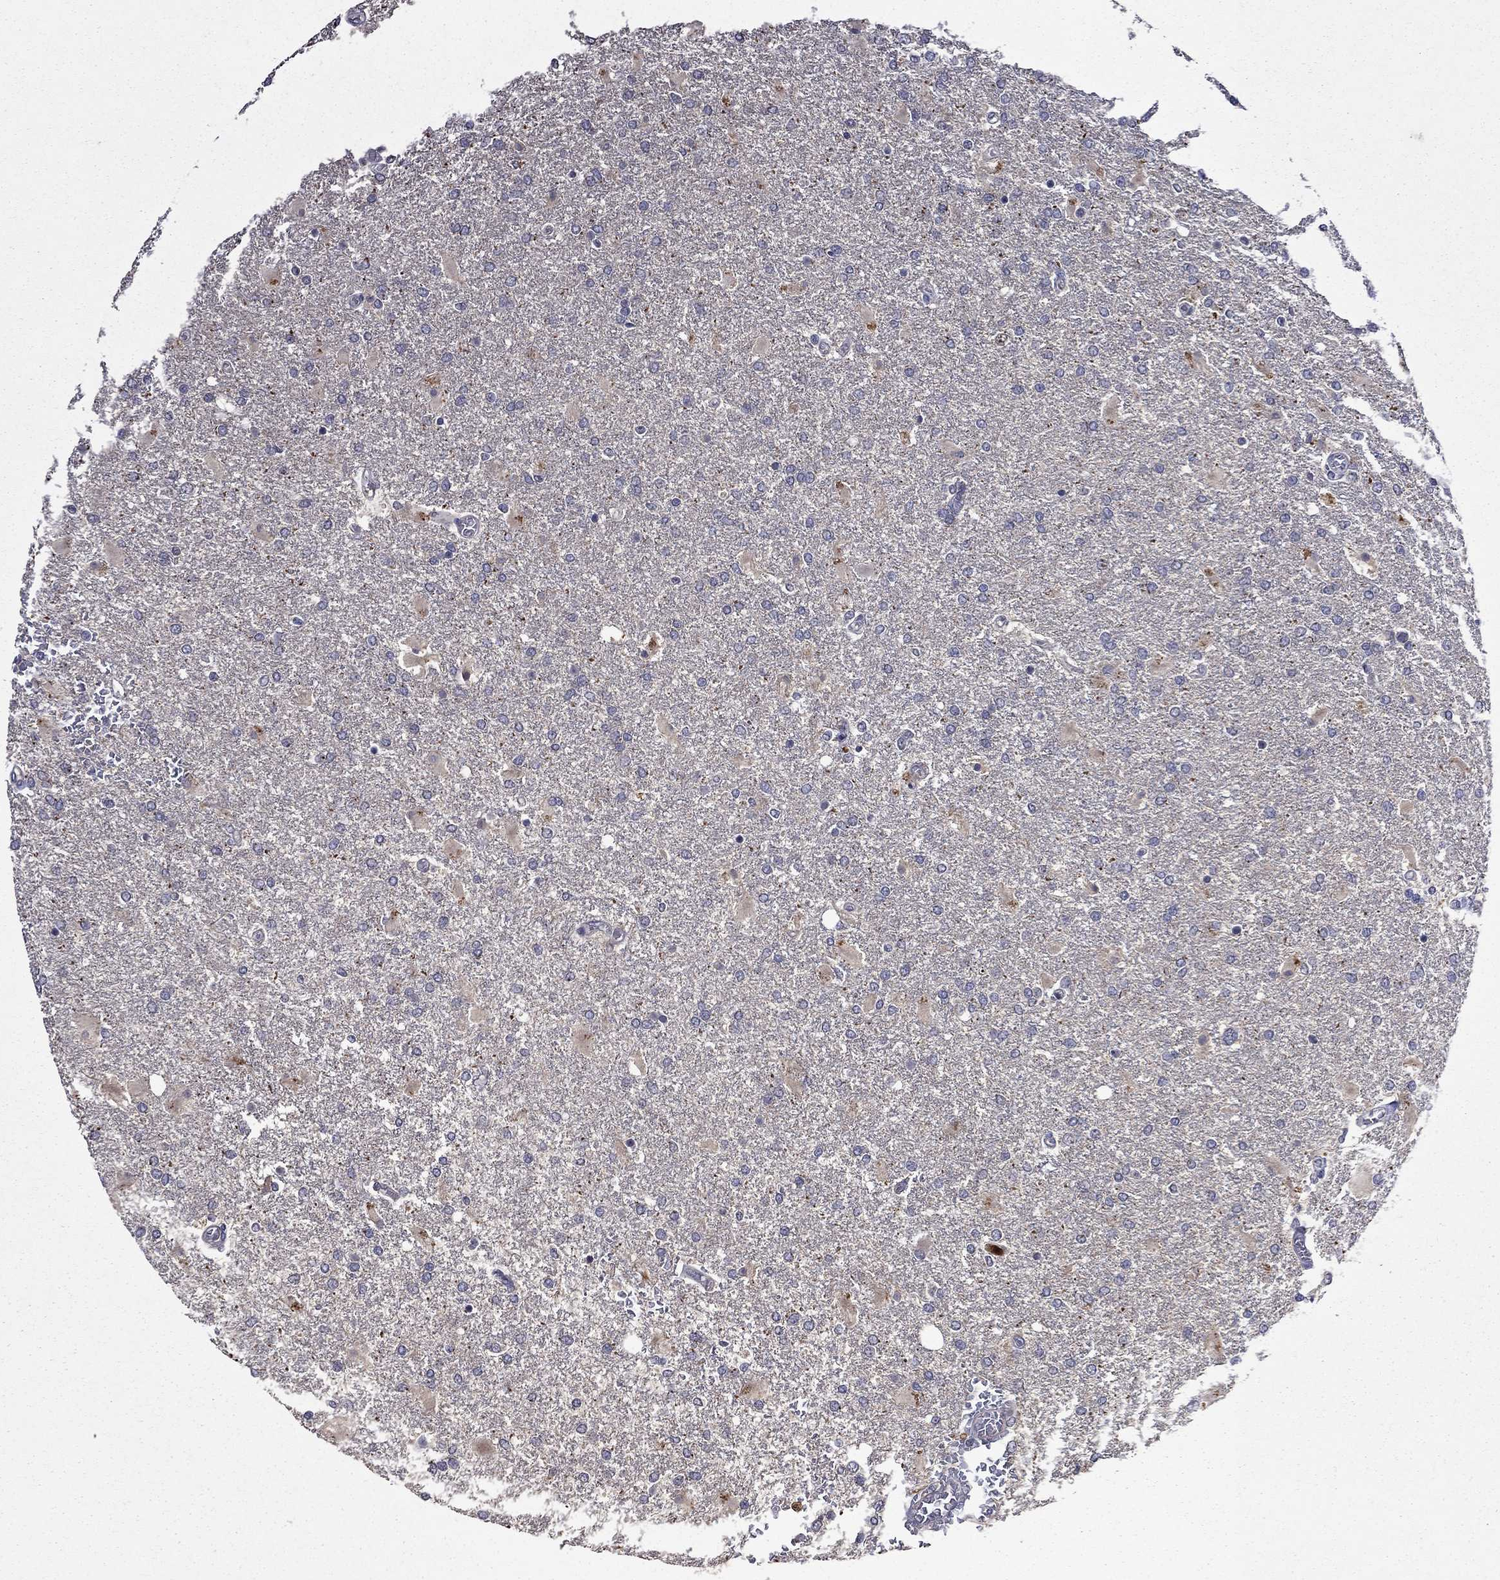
{"staining": {"intensity": "negative", "quantity": "none", "location": "none"}, "tissue": "glioma", "cell_type": "Tumor cells", "image_type": "cancer", "snomed": [{"axis": "morphology", "description": "Glioma, malignant, High grade"}, {"axis": "topography", "description": "Cerebral cortex"}], "caption": "Glioma stained for a protein using immunohistochemistry displays no expression tumor cells.", "gene": "SATB1", "patient": {"sex": "male", "age": 79}}